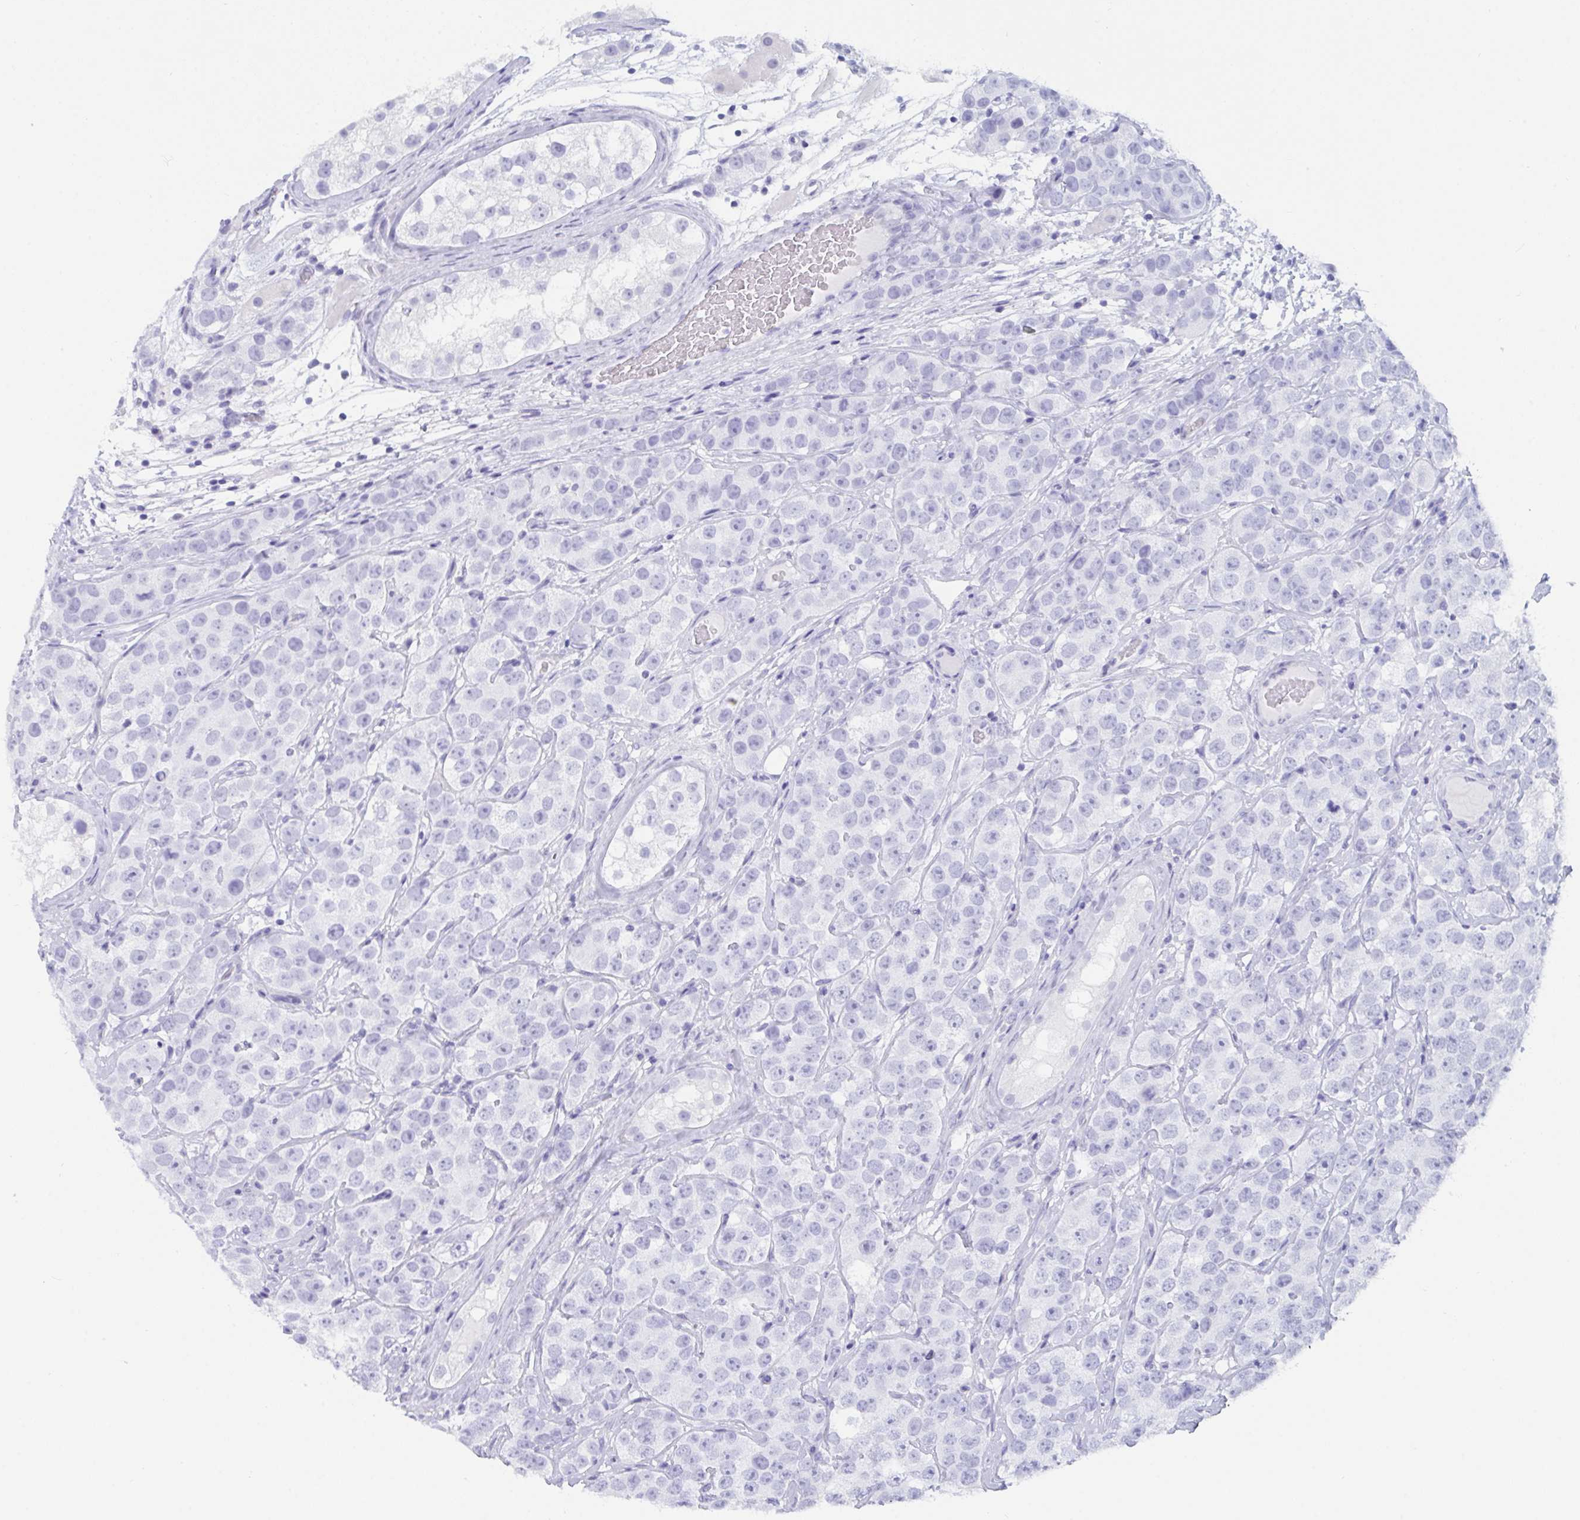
{"staining": {"intensity": "negative", "quantity": "none", "location": "none"}, "tissue": "testis cancer", "cell_type": "Tumor cells", "image_type": "cancer", "snomed": [{"axis": "morphology", "description": "Seminoma, NOS"}, {"axis": "topography", "description": "Testis"}], "caption": "This is a micrograph of immunohistochemistry staining of seminoma (testis), which shows no expression in tumor cells. (DAB immunohistochemistry (IHC) visualized using brightfield microscopy, high magnification).", "gene": "CDX4", "patient": {"sex": "male", "age": 28}}